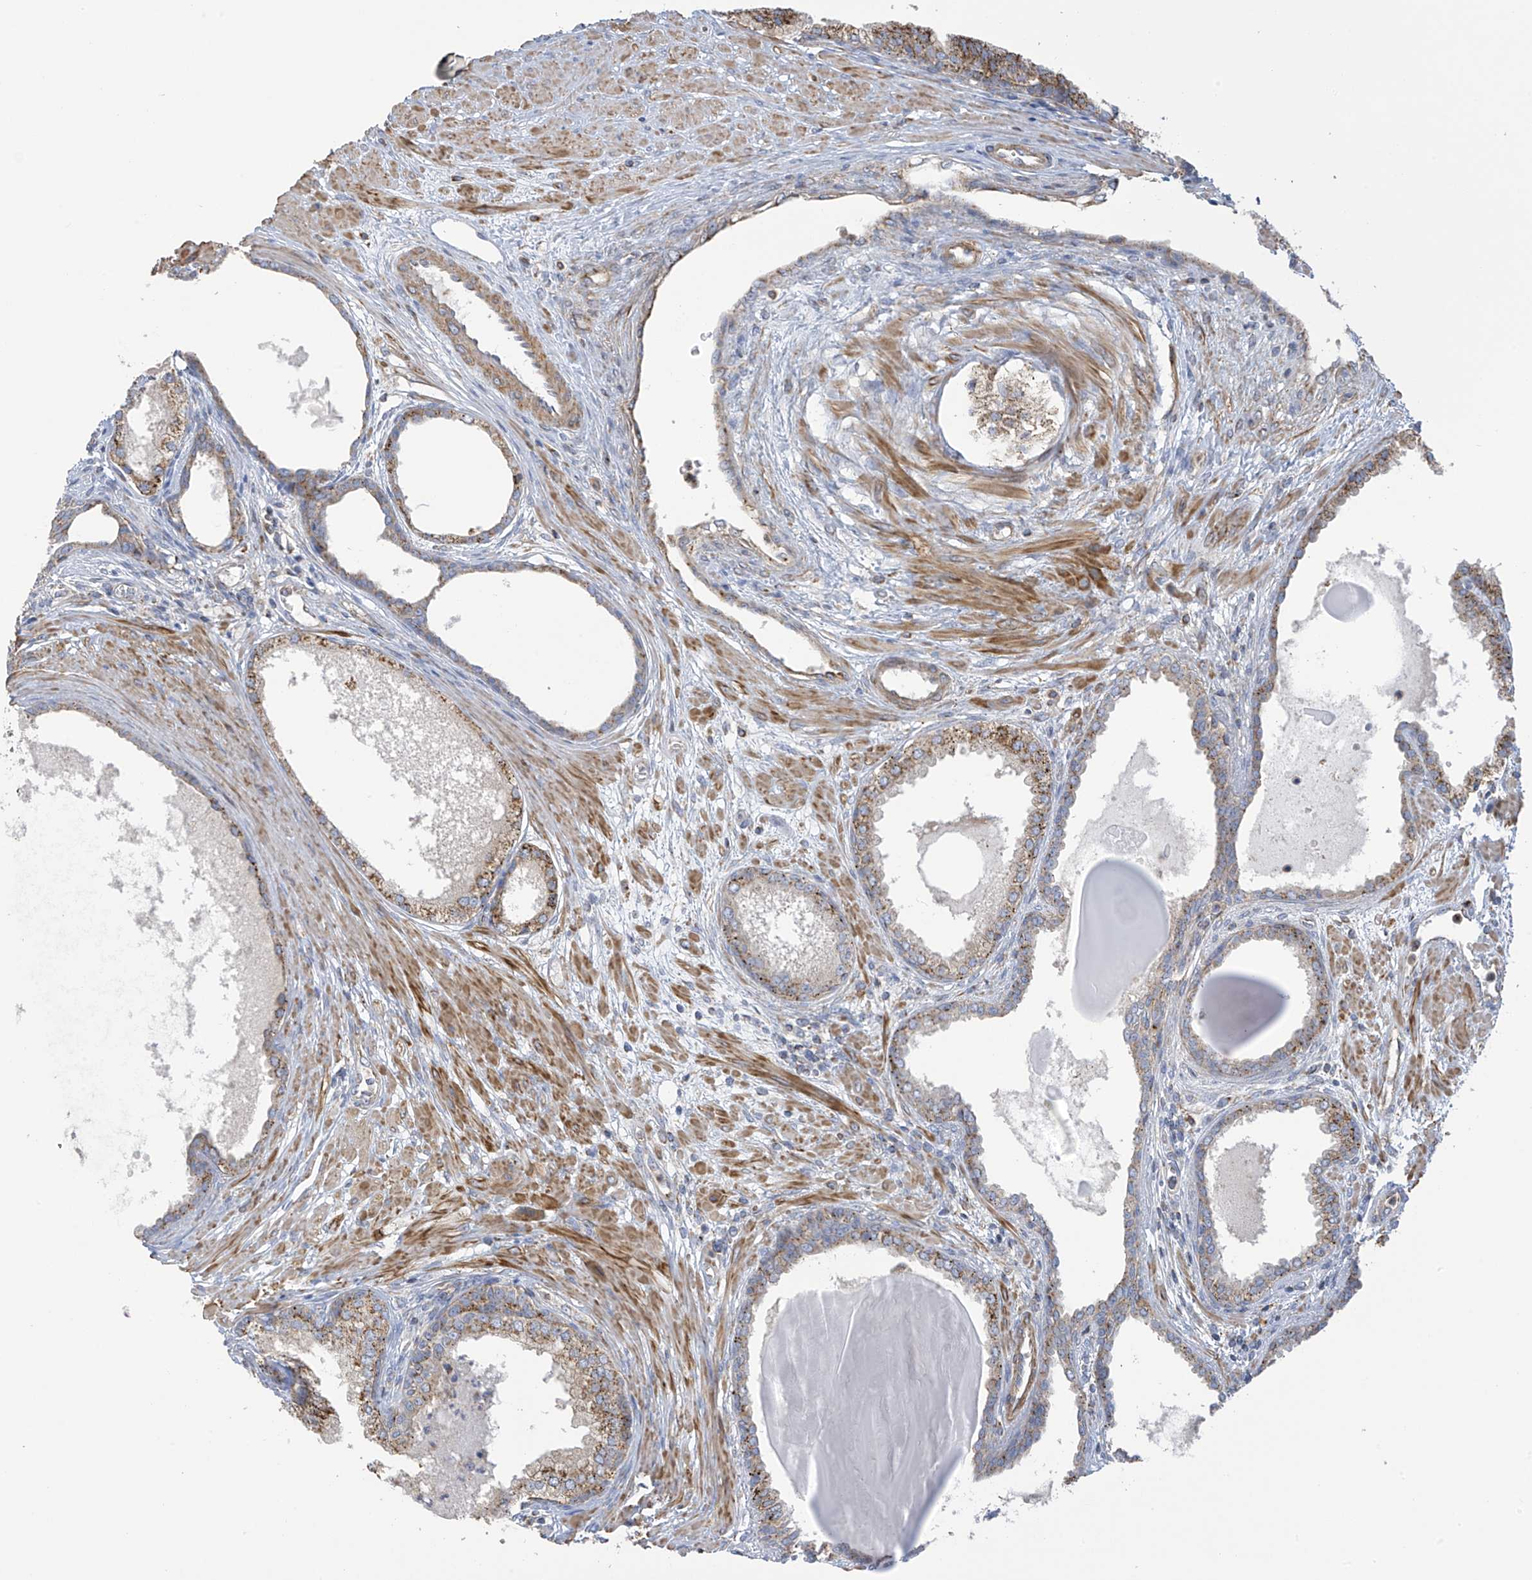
{"staining": {"intensity": "moderate", "quantity": "25%-75%", "location": "cytoplasmic/membranous"}, "tissue": "prostate cancer", "cell_type": "Tumor cells", "image_type": "cancer", "snomed": [{"axis": "morphology", "description": "Adenocarcinoma, High grade"}, {"axis": "topography", "description": "Prostate"}], "caption": "Protein expression analysis of human prostate cancer (high-grade adenocarcinoma) reveals moderate cytoplasmic/membranous expression in about 25%-75% of tumor cells.", "gene": "ITM2B", "patient": {"sex": "male", "age": 62}}